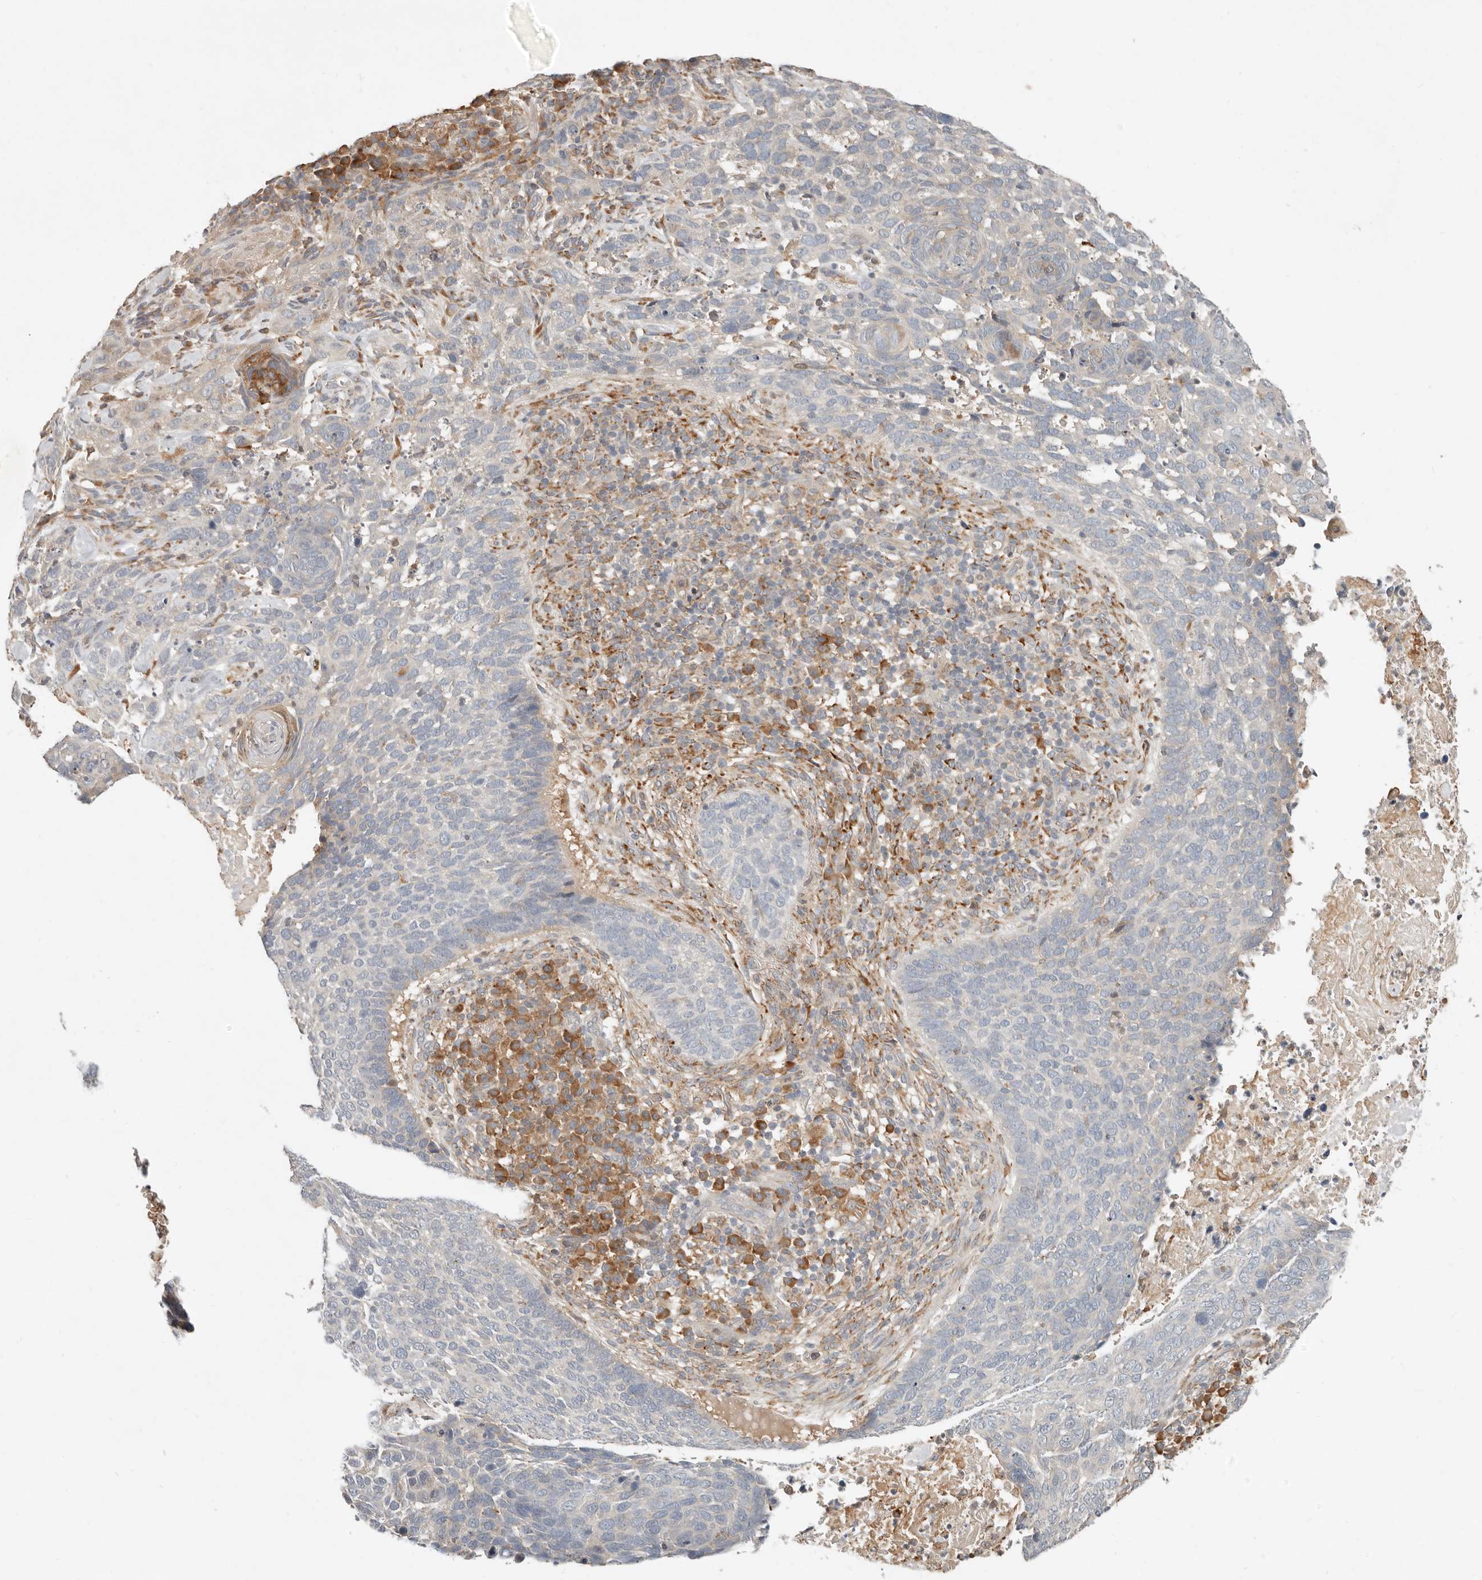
{"staining": {"intensity": "negative", "quantity": "none", "location": "none"}, "tissue": "skin cancer", "cell_type": "Tumor cells", "image_type": "cancer", "snomed": [{"axis": "morphology", "description": "Basal cell carcinoma"}, {"axis": "topography", "description": "Skin"}], "caption": "Skin cancer (basal cell carcinoma) was stained to show a protein in brown. There is no significant expression in tumor cells.", "gene": "ARHGEF10L", "patient": {"sex": "female", "age": 64}}